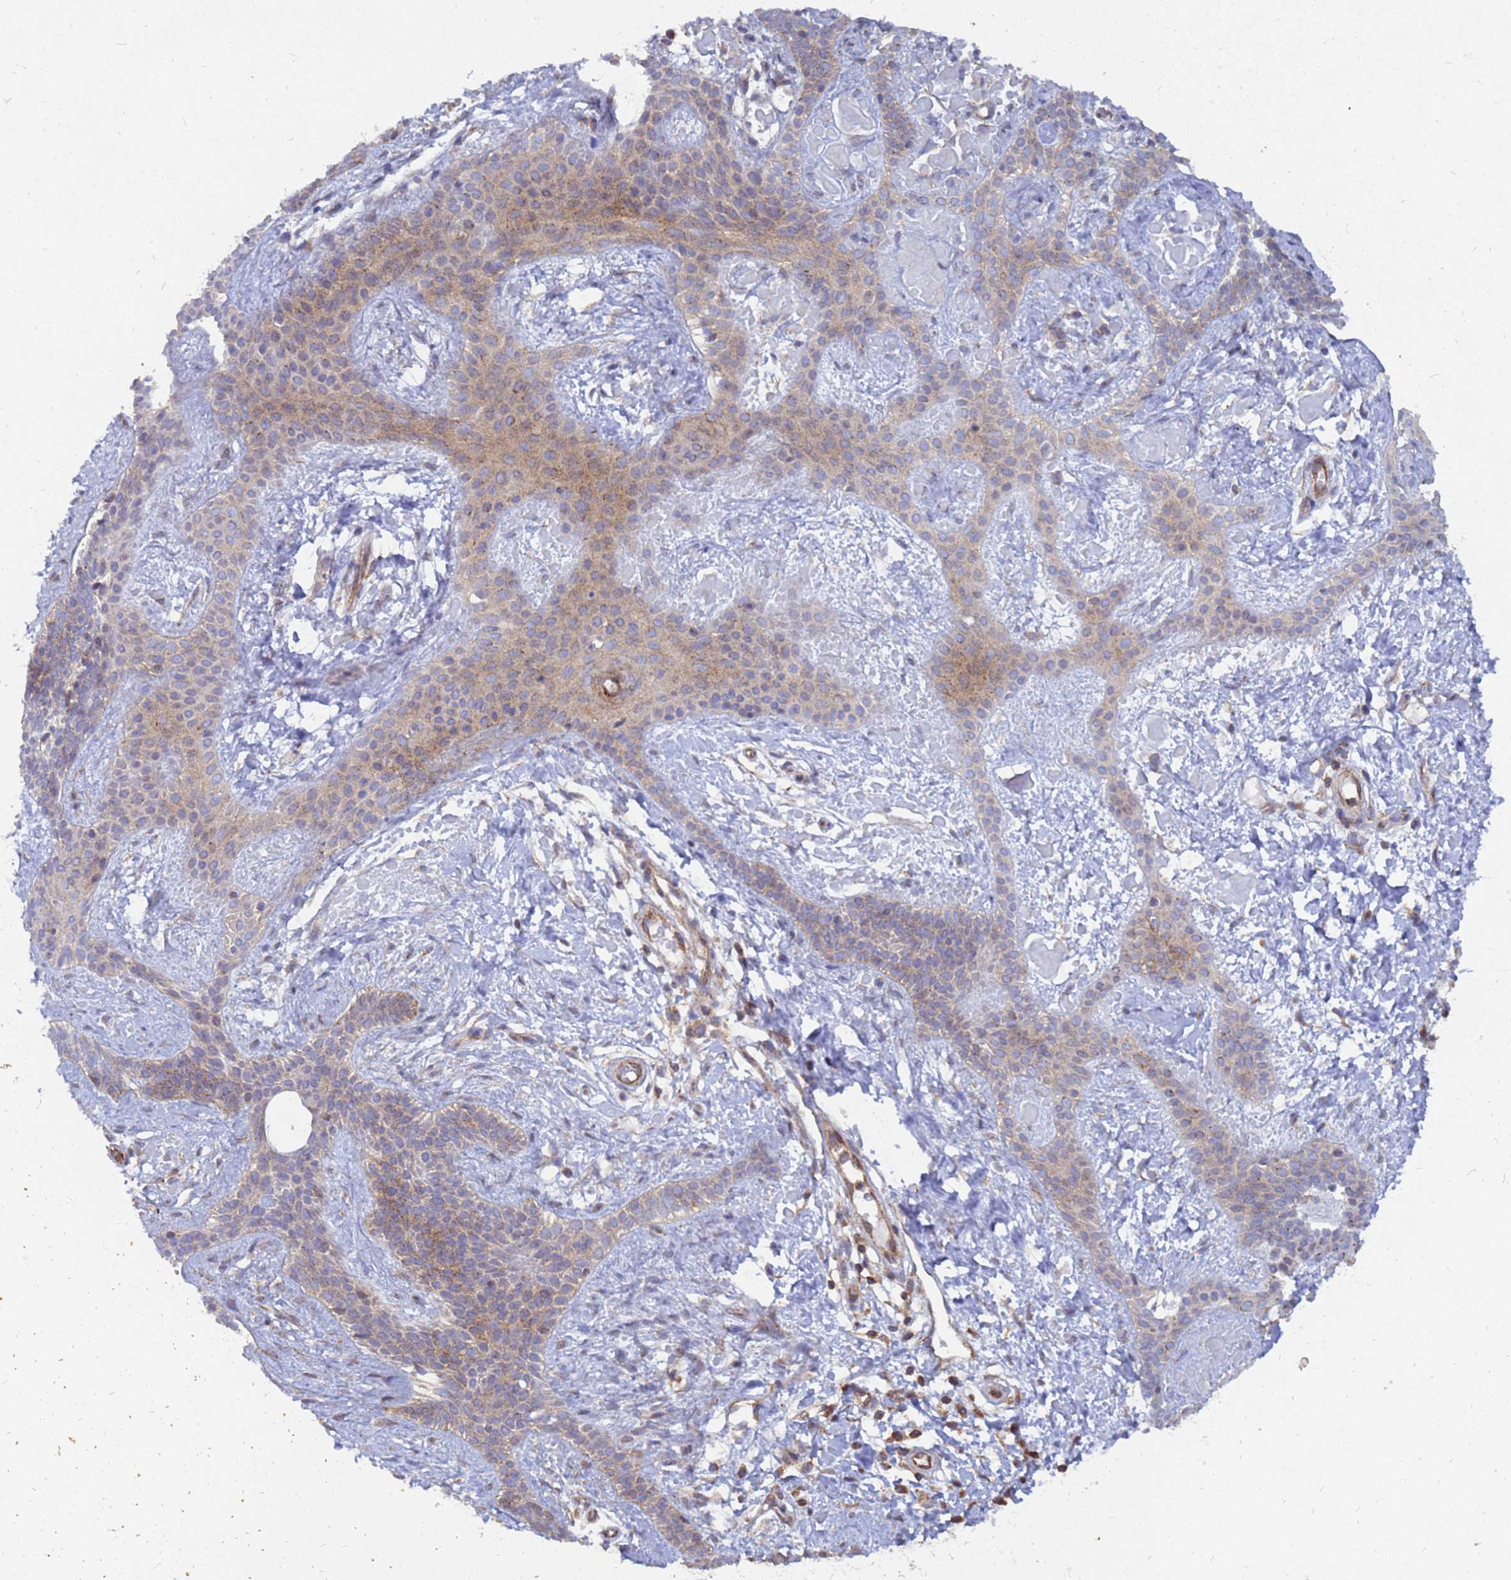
{"staining": {"intensity": "weak", "quantity": ">75%", "location": "cytoplasmic/membranous"}, "tissue": "skin cancer", "cell_type": "Tumor cells", "image_type": "cancer", "snomed": [{"axis": "morphology", "description": "Basal cell carcinoma"}, {"axis": "topography", "description": "Skin"}], "caption": "Immunohistochemistry histopathology image of skin cancer (basal cell carcinoma) stained for a protein (brown), which reveals low levels of weak cytoplasmic/membranous positivity in about >75% of tumor cells.", "gene": "CDC34", "patient": {"sex": "male", "age": 78}}